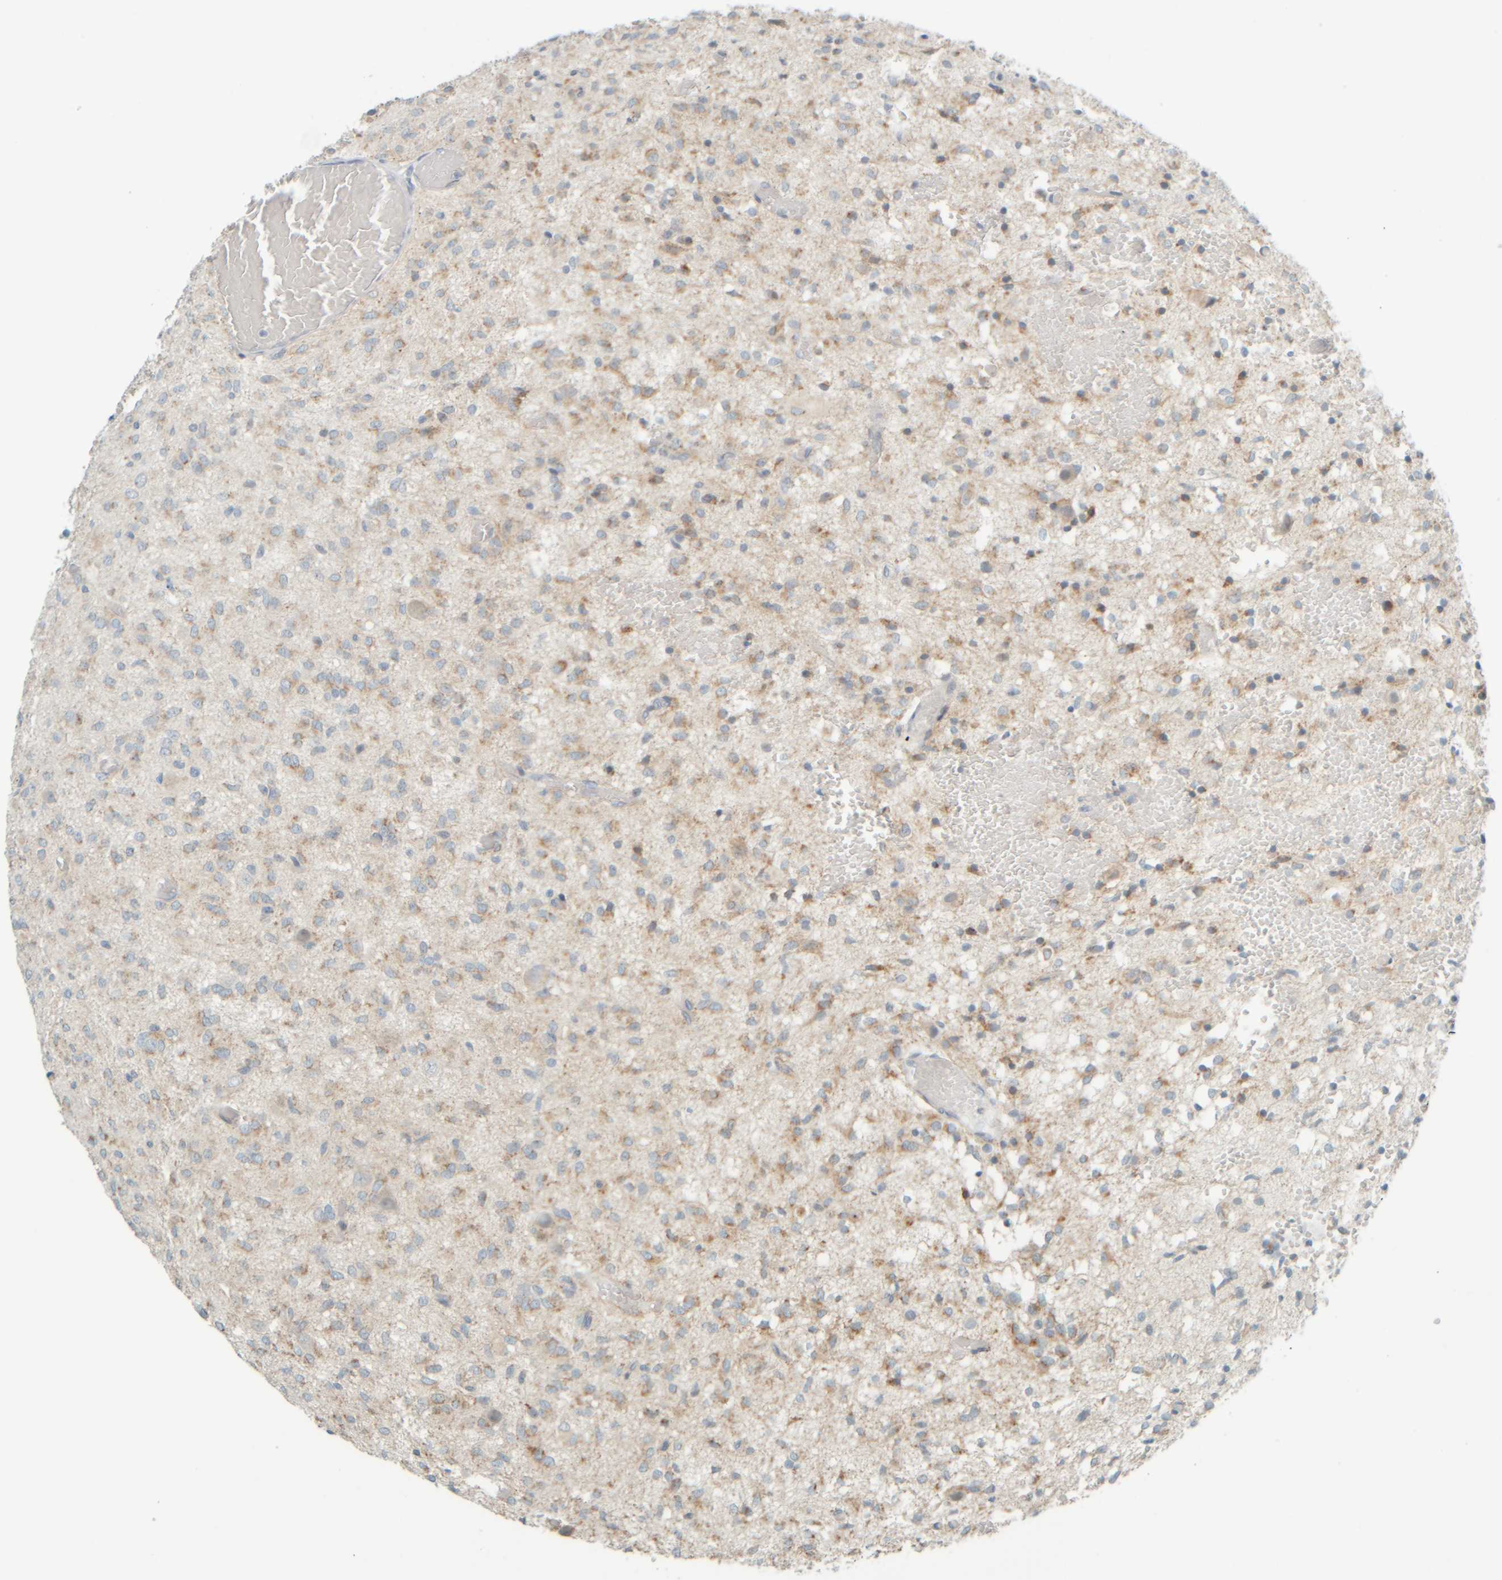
{"staining": {"intensity": "weak", "quantity": "25%-75%", "location": "cytoplasmic/membranous"}, "tissue": "glioma", "cell_type": "Tumor cells", "image_type": "cancer", "snomed": [{"axis": "morphology", "description": "Glioma, malignant, High grade"}, {"axis": "topography", "description": "Brain"}], "caption": "Glioma stained with DAB IHC displays low levels of weak cytoplasmic/membranous expression in approximately 25%-75% of tumor cells.", "gene": "PTGES3L-AARSD1", "patient": {"sex": "female", "age": 59}}